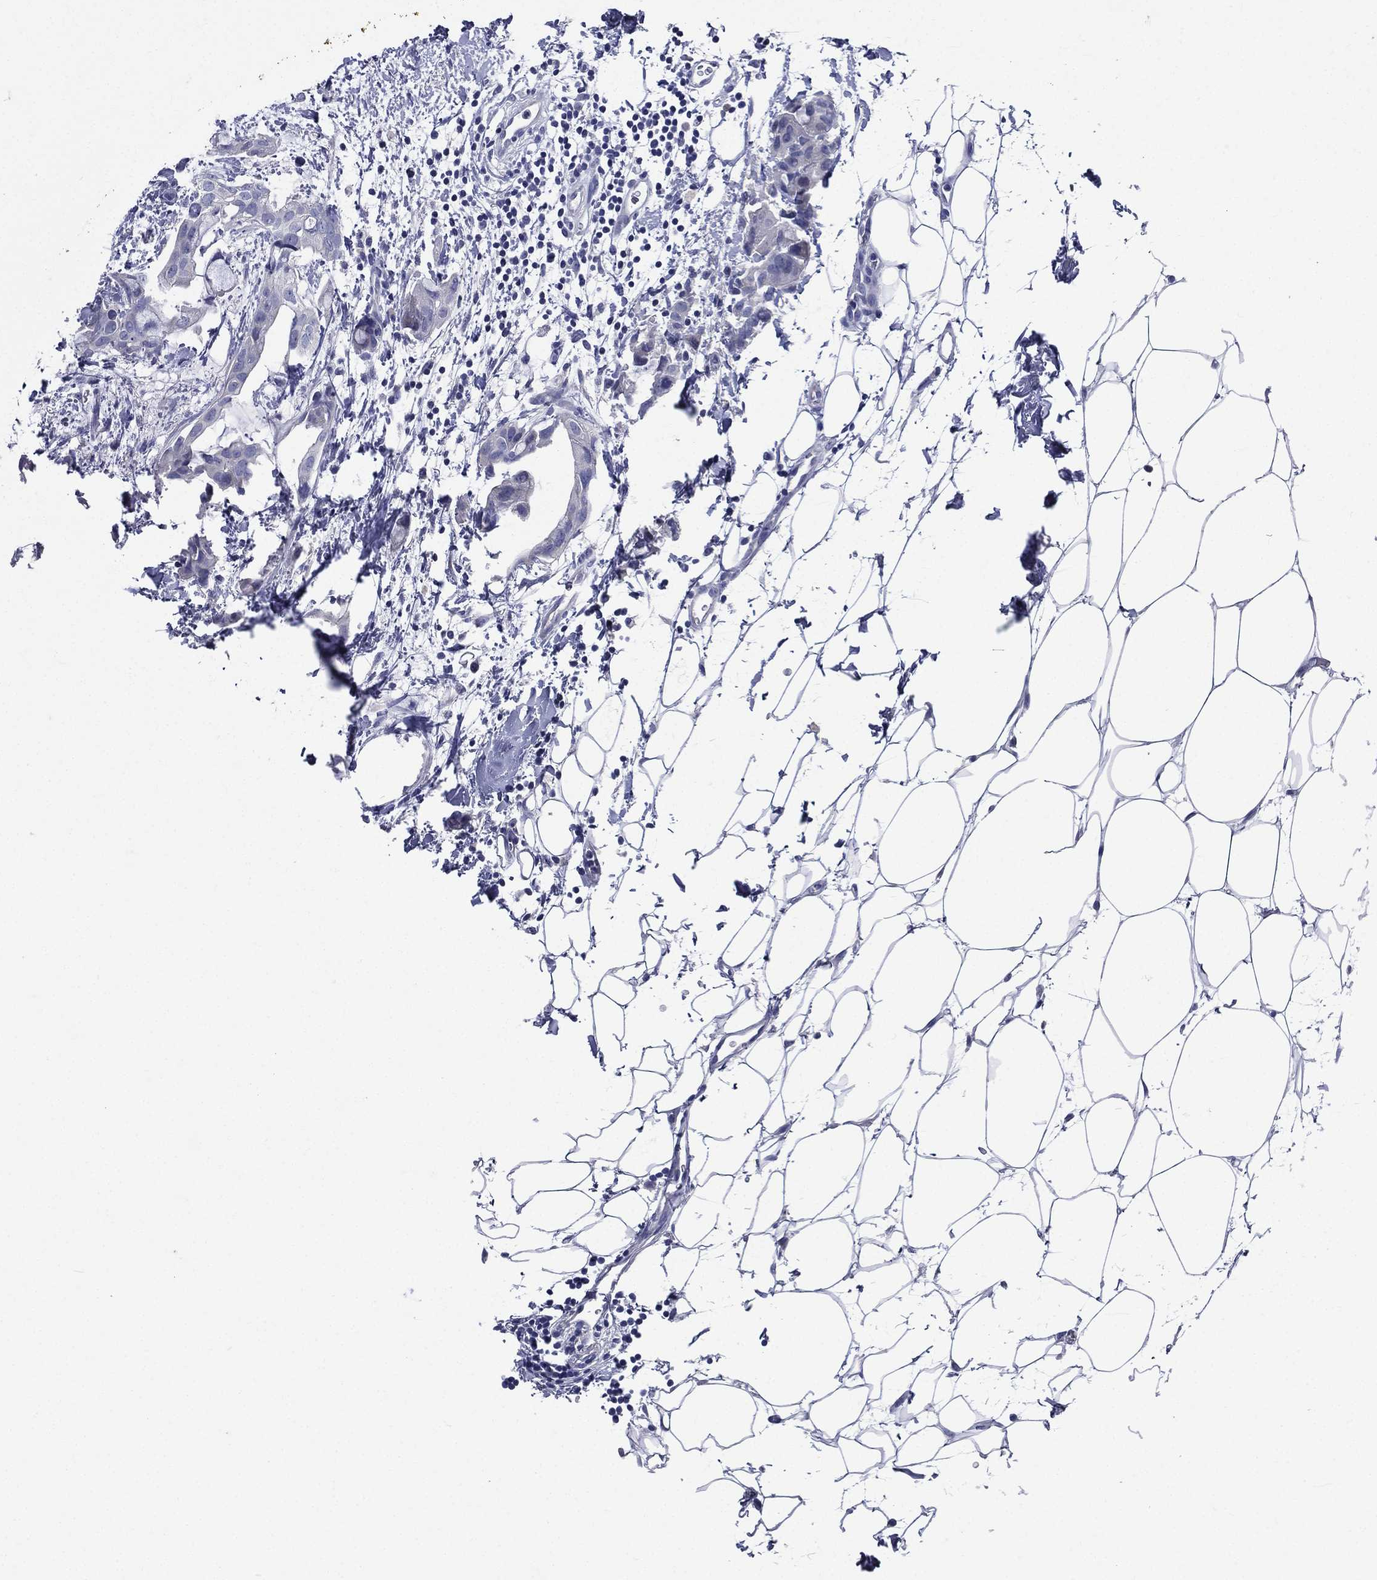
{"staining": {"intensity": "negative", "quantity": "none", "location": "none"}, "tissue": "breast cancer", "cell_type": "Tumor cells", "image_type": "cancer", "snomed": [{"axis": "morphology", "description": "Normal tissue, NOS"}, {"axis": "morphology", "description": "Duct carcinoma"}, {"axis": "topography", "description": "Breast"}], "caption": "IHC image of human breast cancer stained for a protein (brown), which exhibits no staining in tumor cells.", "gene": "TGM1", "patient": {"sex": "female", "age": 40}}